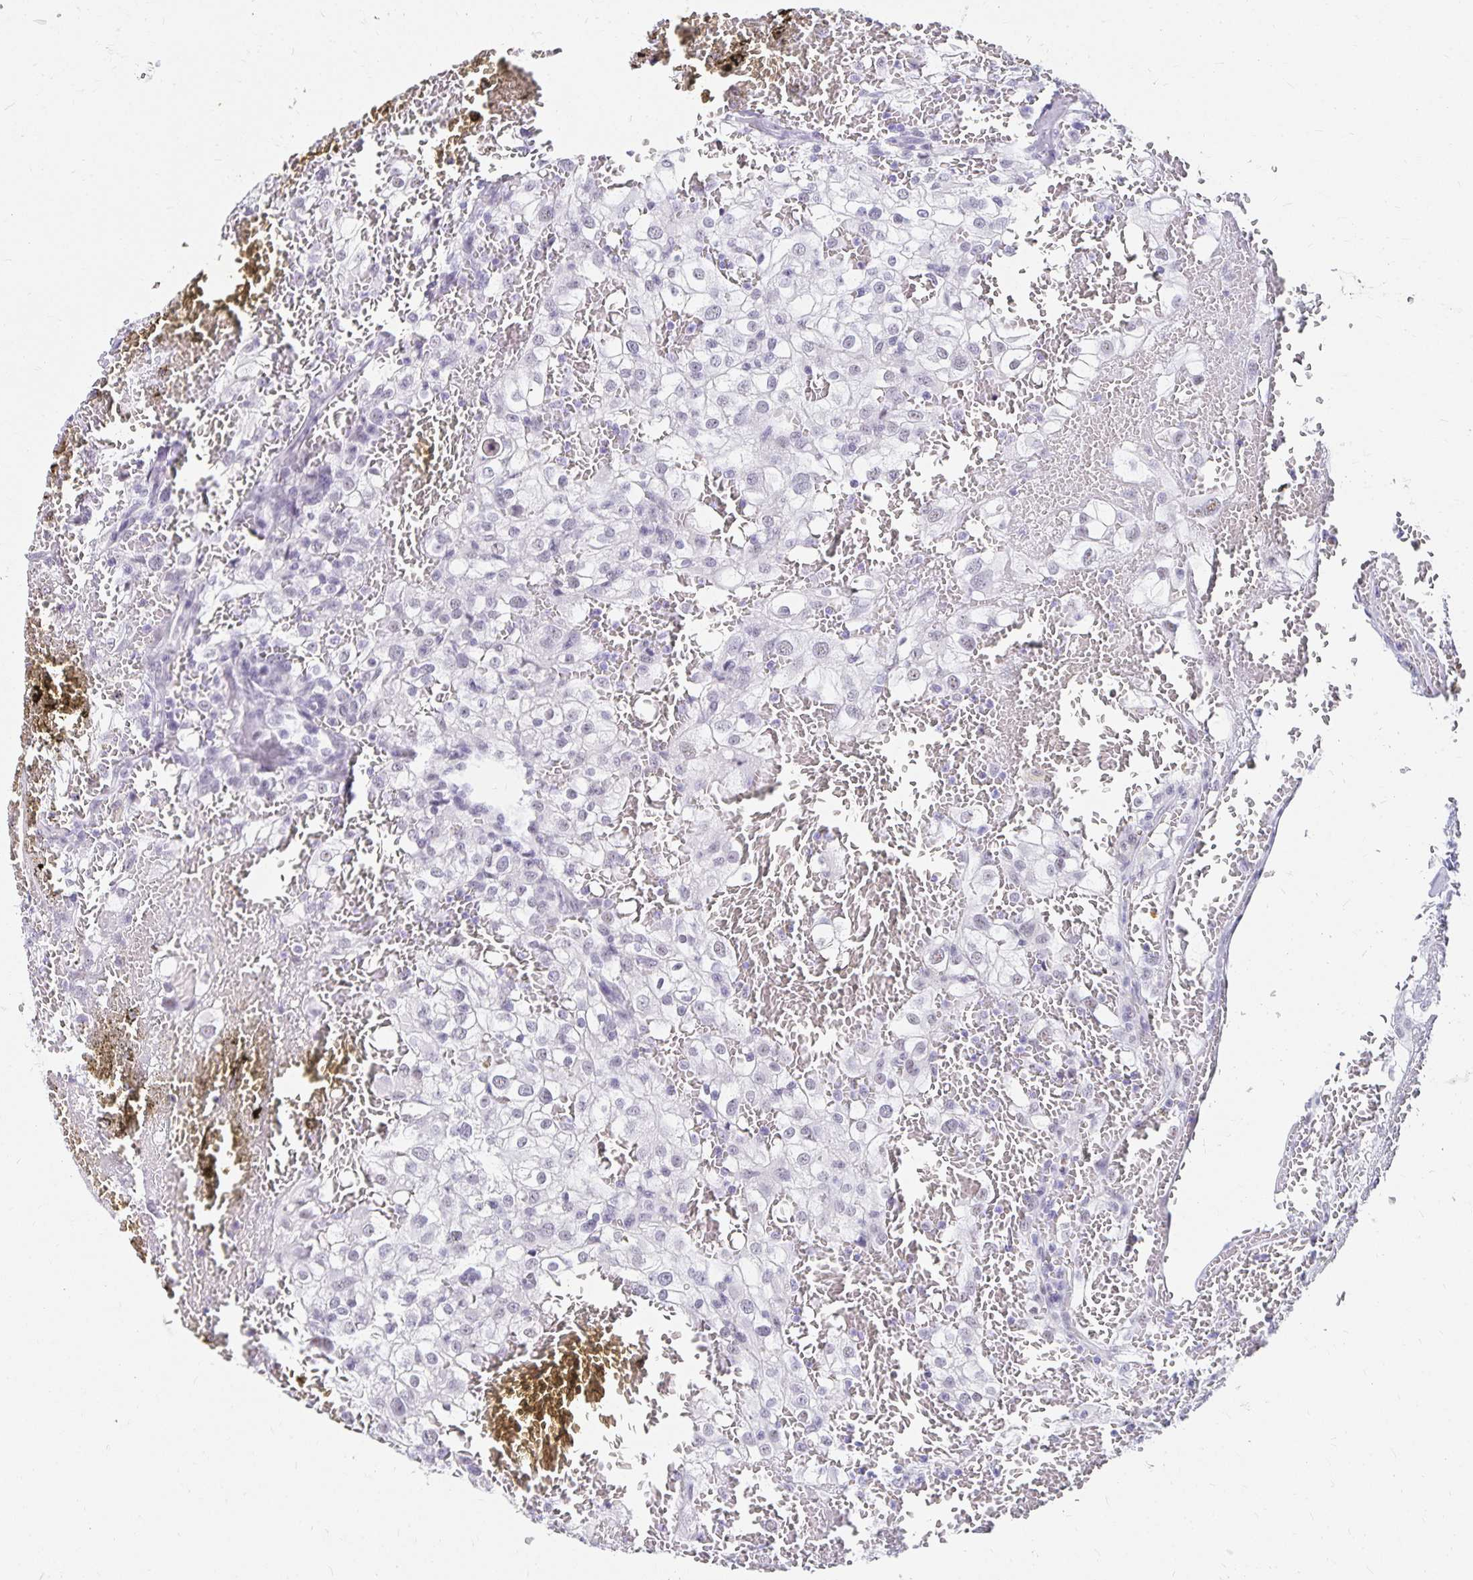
{"staining": {"intensity": "negative", "quantity": "none", "location": "none"}, "tissue": "renal cancer", "cell_type": "Tumor cells", "image_type": "cancer", "snomed": [{"axis": "morphology", "description": "Adenocarcinoma, NOS"}, {"axis": "topography", "description": "Kidney"}], "caption": "Tumor cells are negative for brown protein staining in adenocarcinoma (renal). (DAB IHC visualized using brightfield microscopy, high magnification).", "gene": "C20orf85", "patient": {"sex": "female", "age": 74}}